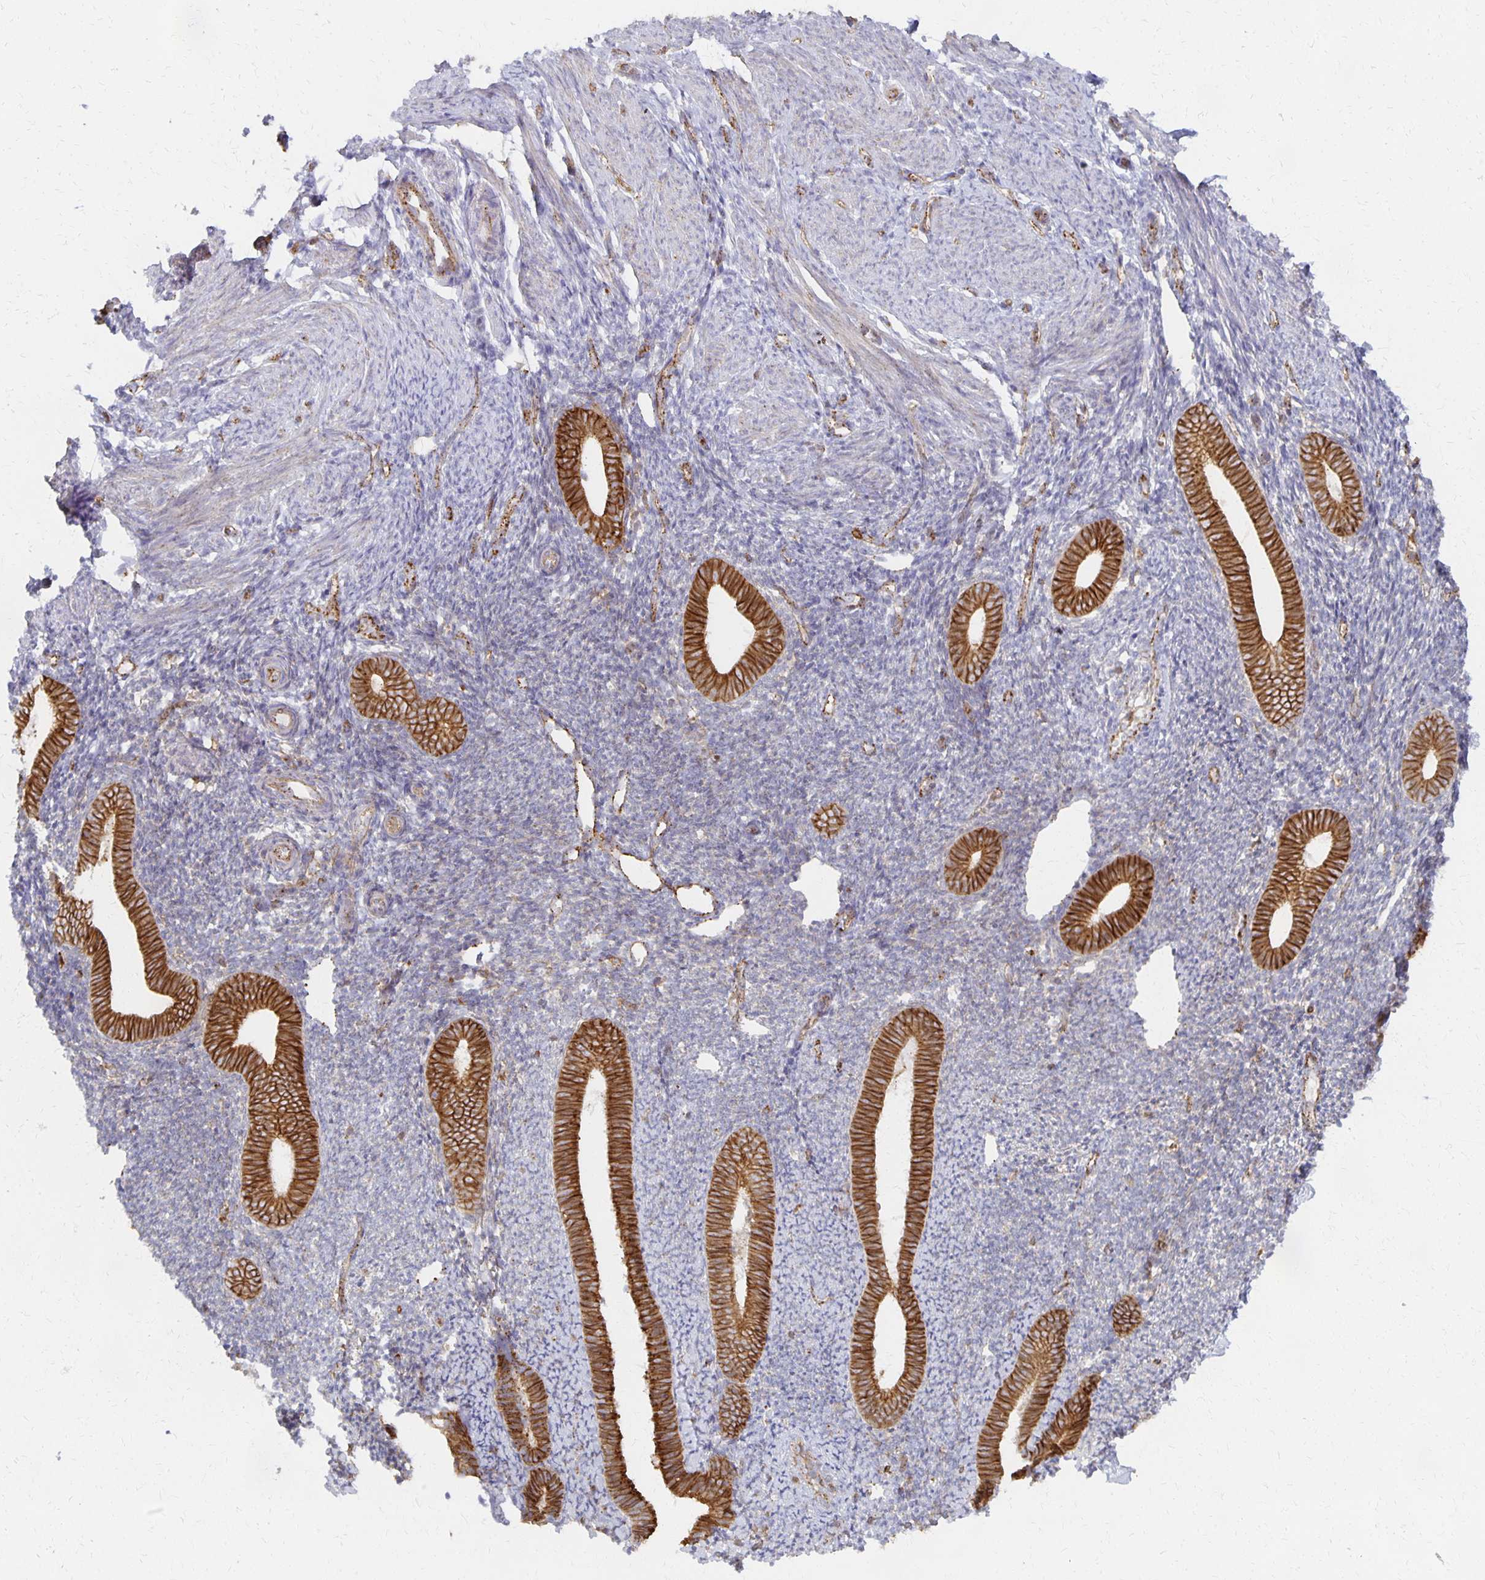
{"staining": {"intensity": "moderate", "quantity": "<25%", "location": "cytoplasmic/membranous"}, "tissue": "endometrium", "cell_type": "Cells in endometrial stroma", "image_type": "normal", "snomed": [{"axis": "morphology", "description": "Normal tissue, NOS"}, {"axis": "topography", "description": "Endometrium"}], "caption": "Immunohistochemistry of benign human endometrium displays low levels of moderate cytoplasmic/membranous positivity in approximately <25% of cells in endometrial stroma.", "gene": "TAAR1", "patient": {"sex": "female", "age": 39}}